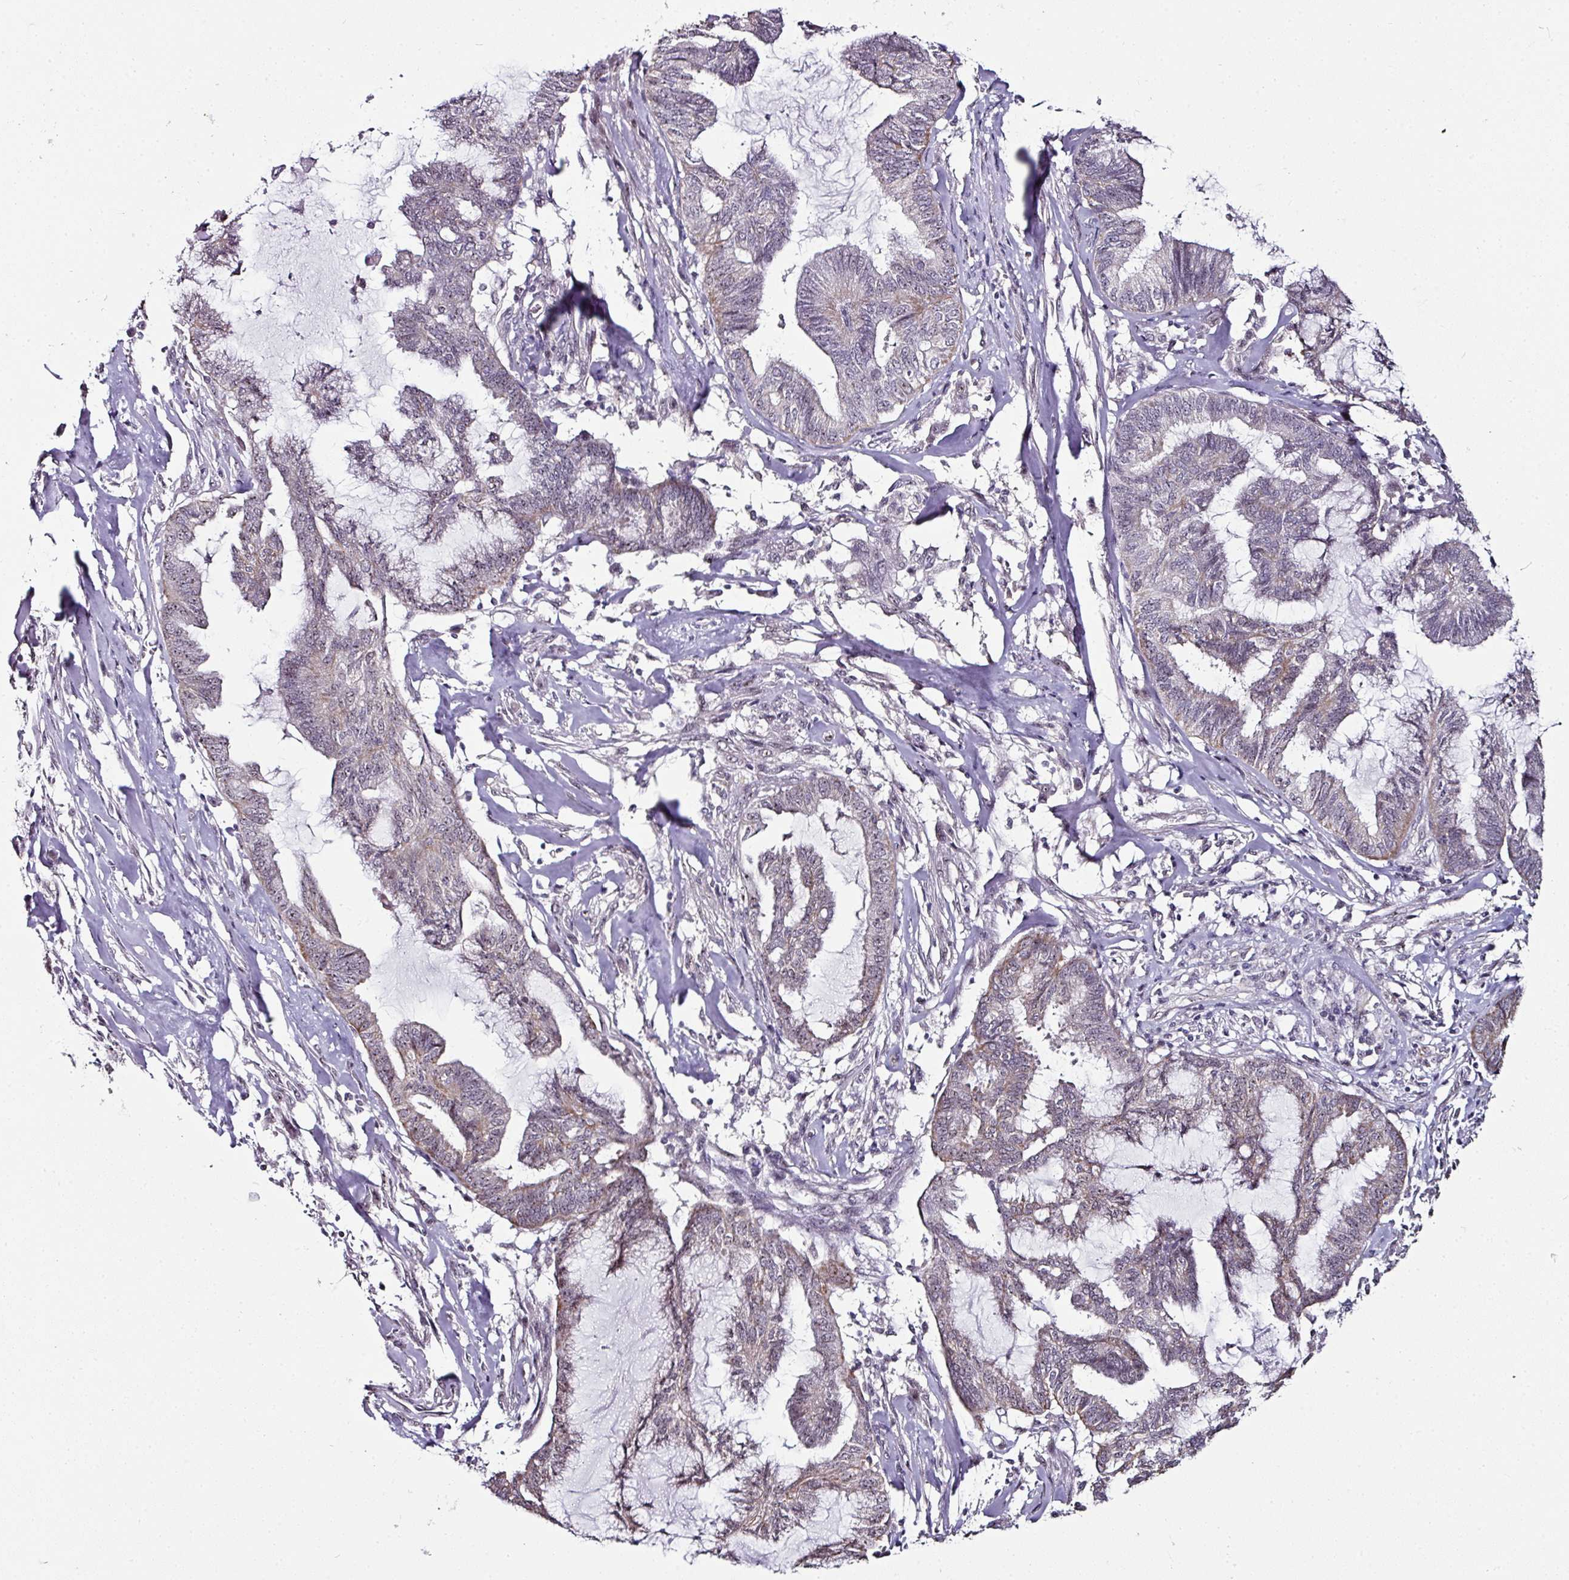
{"staining": {"intensity": "weak", "quantity": "<25%", "location": "cytoplasmic/membranous,nuclear"}, "tissue": "endometrial cancer", "cell_type": "Tumor cells", "image_type": "cancer", "snomed": [{"axis": "morphology", "description": "Adenocarcinoma, NOS"}, {"axis": "topography", "description": "Endometrium"}], "caption": "DAB immunohistochemical staining of human adenocarcinoma (endometrial) reveals no significant expression in tumor cells. The staining is performed using DAB (3,3'-diaminobenzidine) brown chromogen with nuclei counter-stained in using hematoxylin.", "gene": "NACC2", "patient": {"sex": "female", "age": 86}}